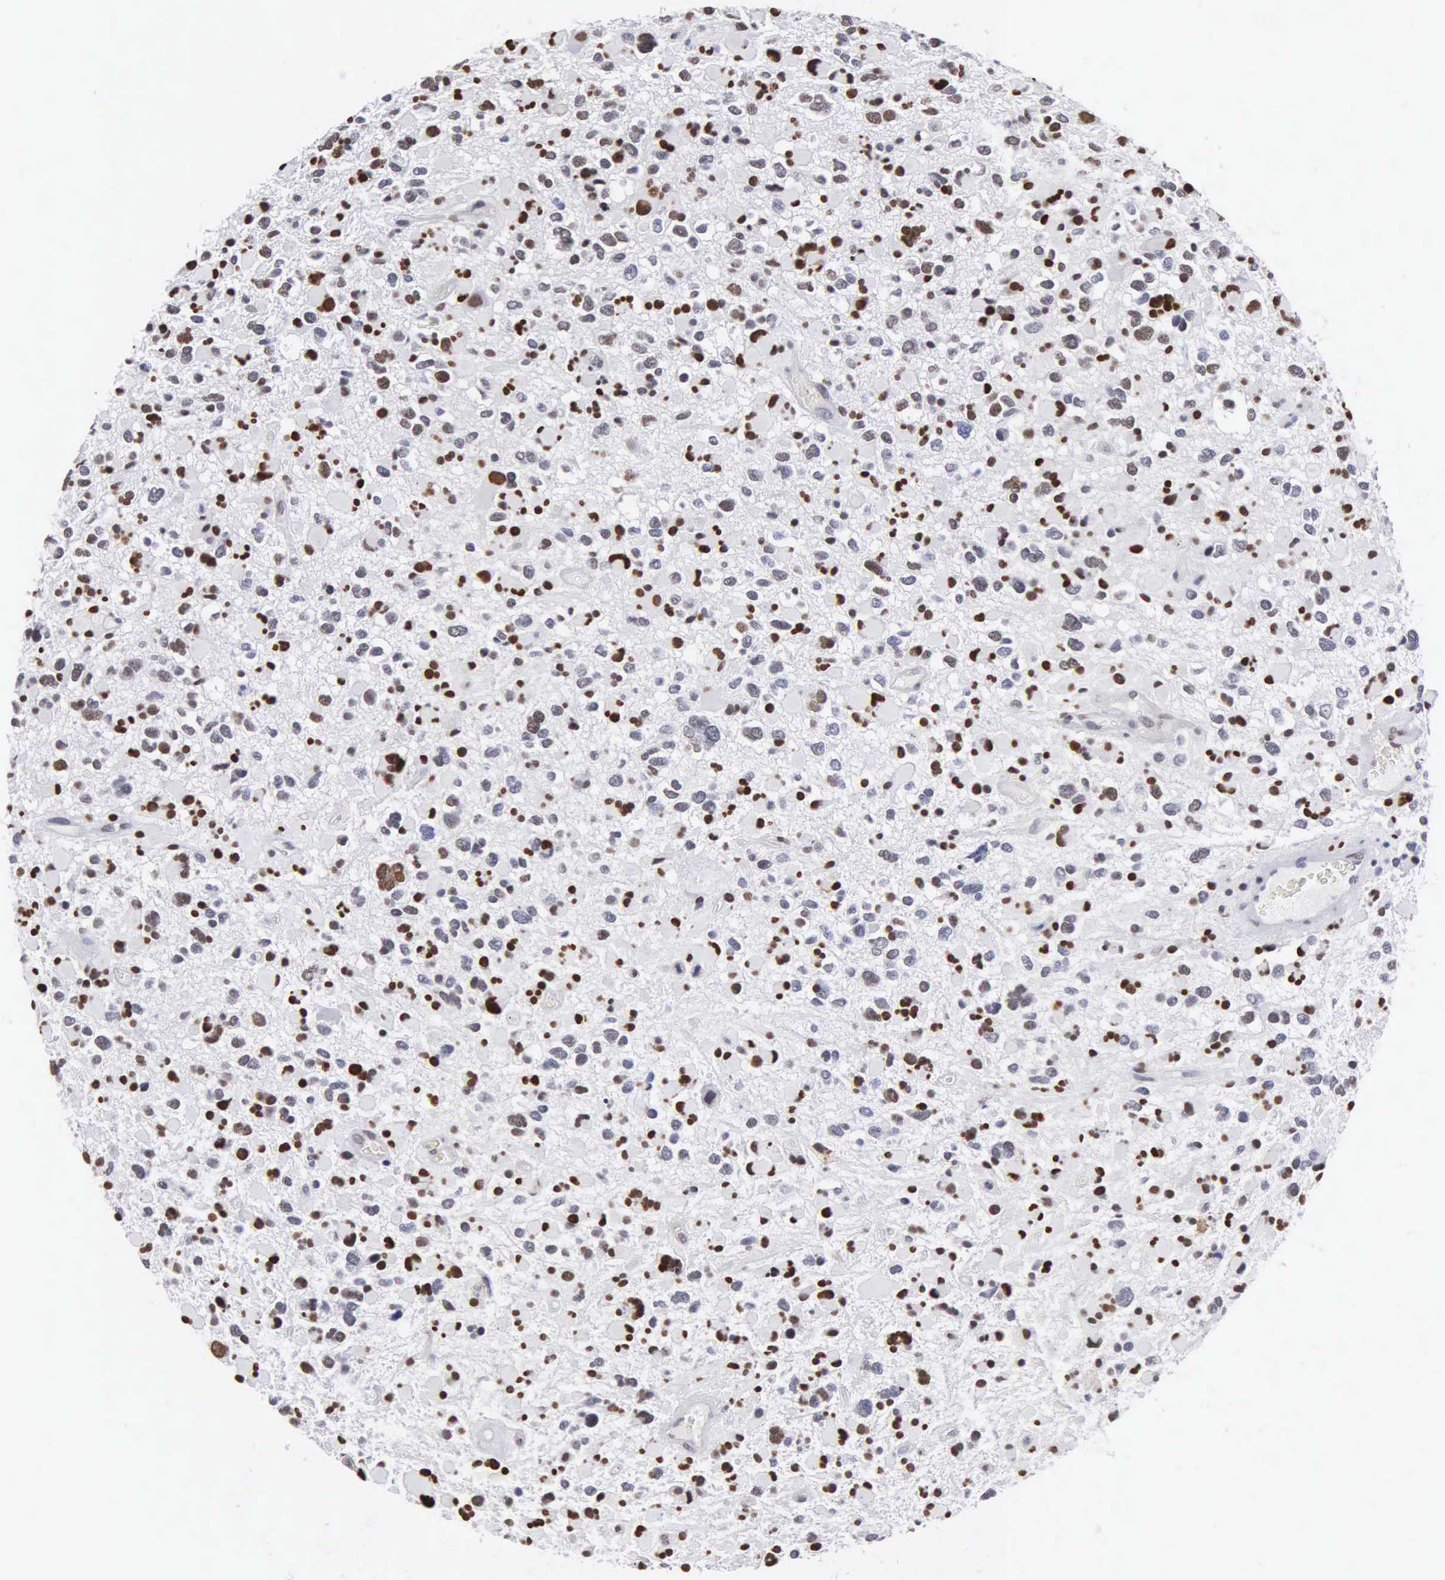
{"staining": {"intensity": "moderate", "quantity": "25%-75%", "location": "nuclear"}, "tissue": "glioma", "cell_type": "Tumor cells", "image_type": "cancer", "snomed": [{"axis": "morphology", "description": "Glioma, malignant, High grade"}, {"axis": "topography", "description": "Brain"}], "caption": "Tumor cells display medium levels of moderate nuclear positivity in approximately 25%-75% of cells in glioma.", "gene": "CCNG1", "patient": {"sex": "female", "age": 37}}